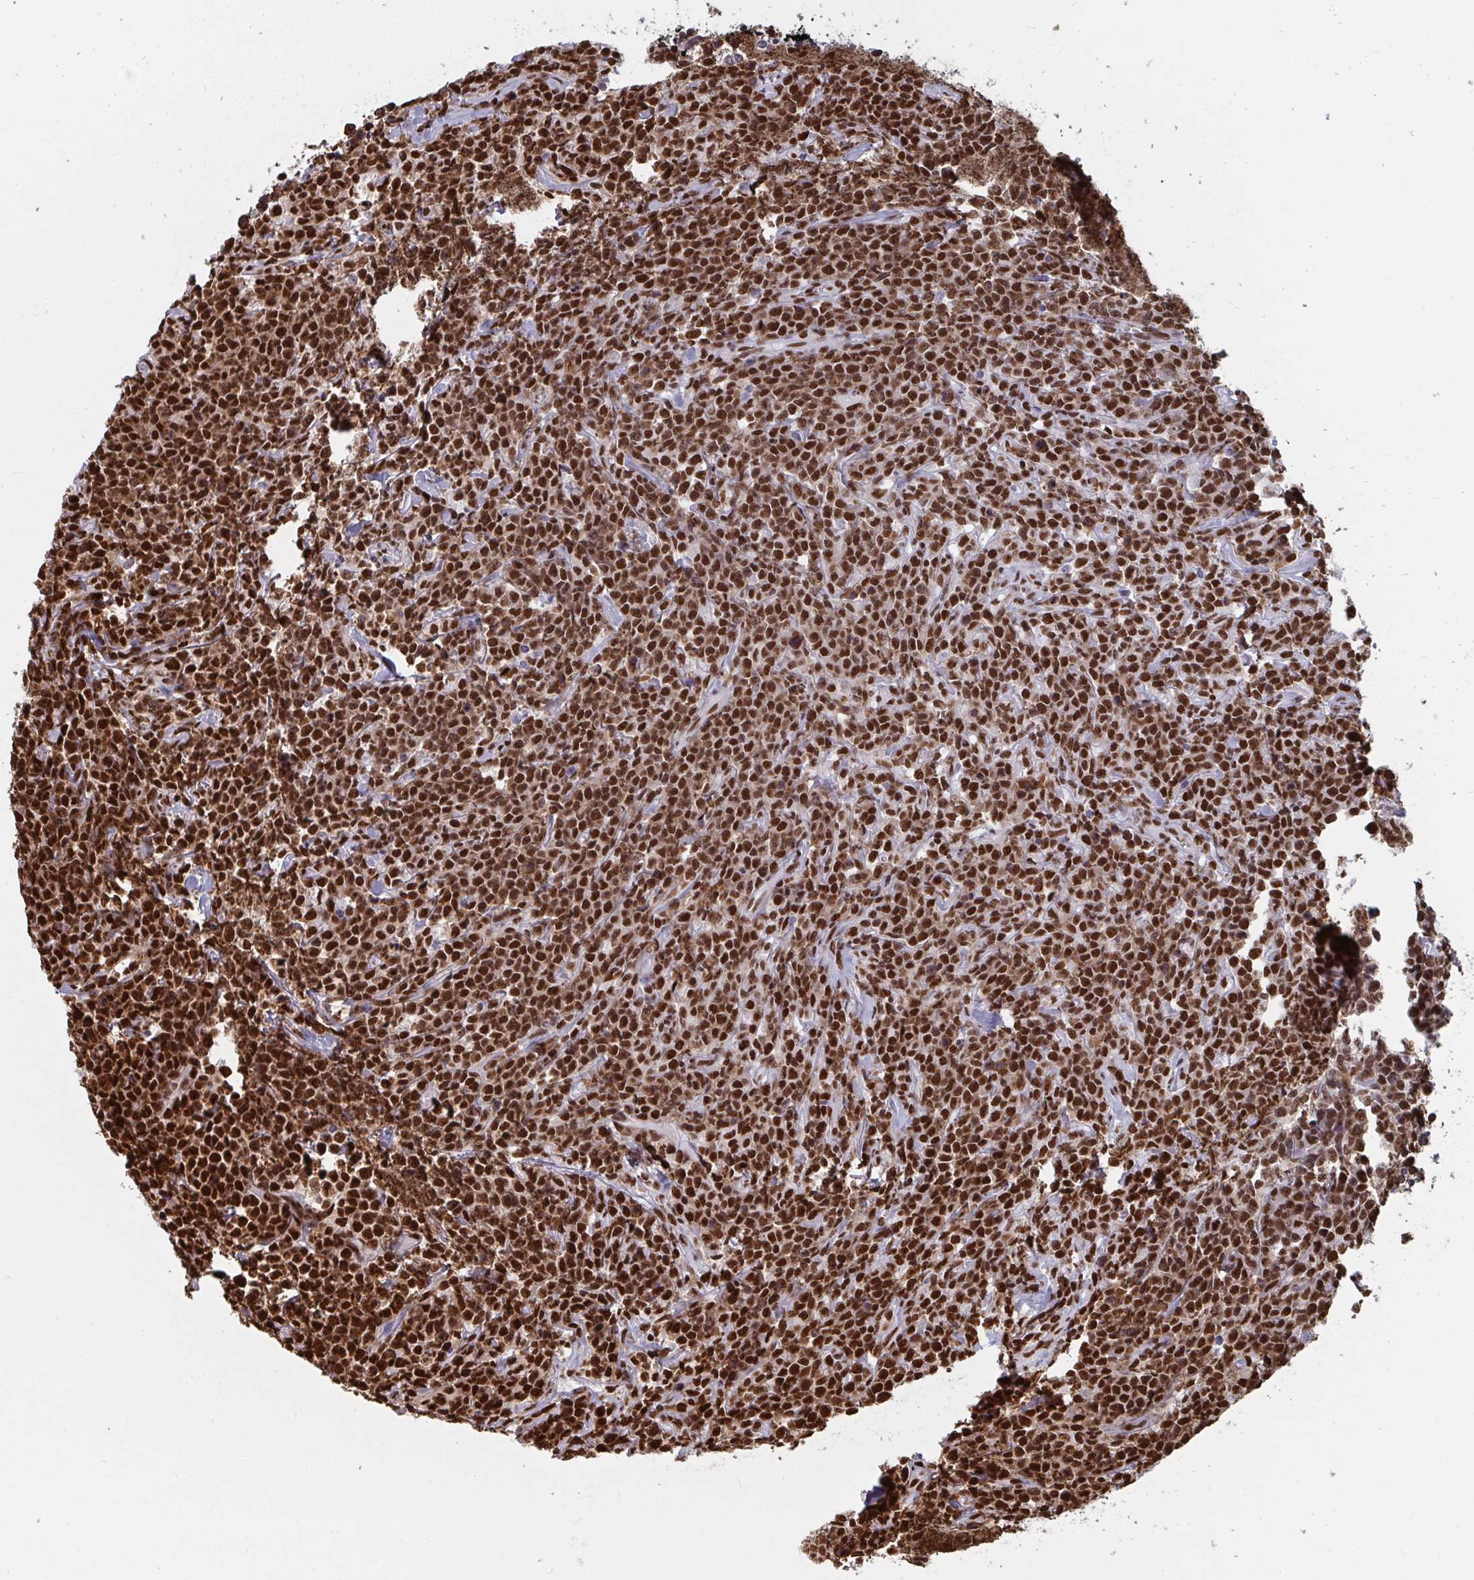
{"staining": {"intensity": "strong", "quantity": ">75%", "location": "nuclear"}, "tissue": "lymphoma", "cell_type": "Tumor cells", "image_type": "cancer", "snomed": [{"axis": "morphology", "description": "Malignant lymphoma, non-Hodgkin's type, High grade"}, {"axis": "topography", "description": "Small intestine"}], "caption": "An IHC micrograph of neoplastic tissue is shown. Protein staining in brown labels strong nuclear positivity in high-grade malignant lymphoma, non-Hodgkin's type within tumor cells.", "gene": "GAR1", "patient": {"sex": "female", "age": 56}}